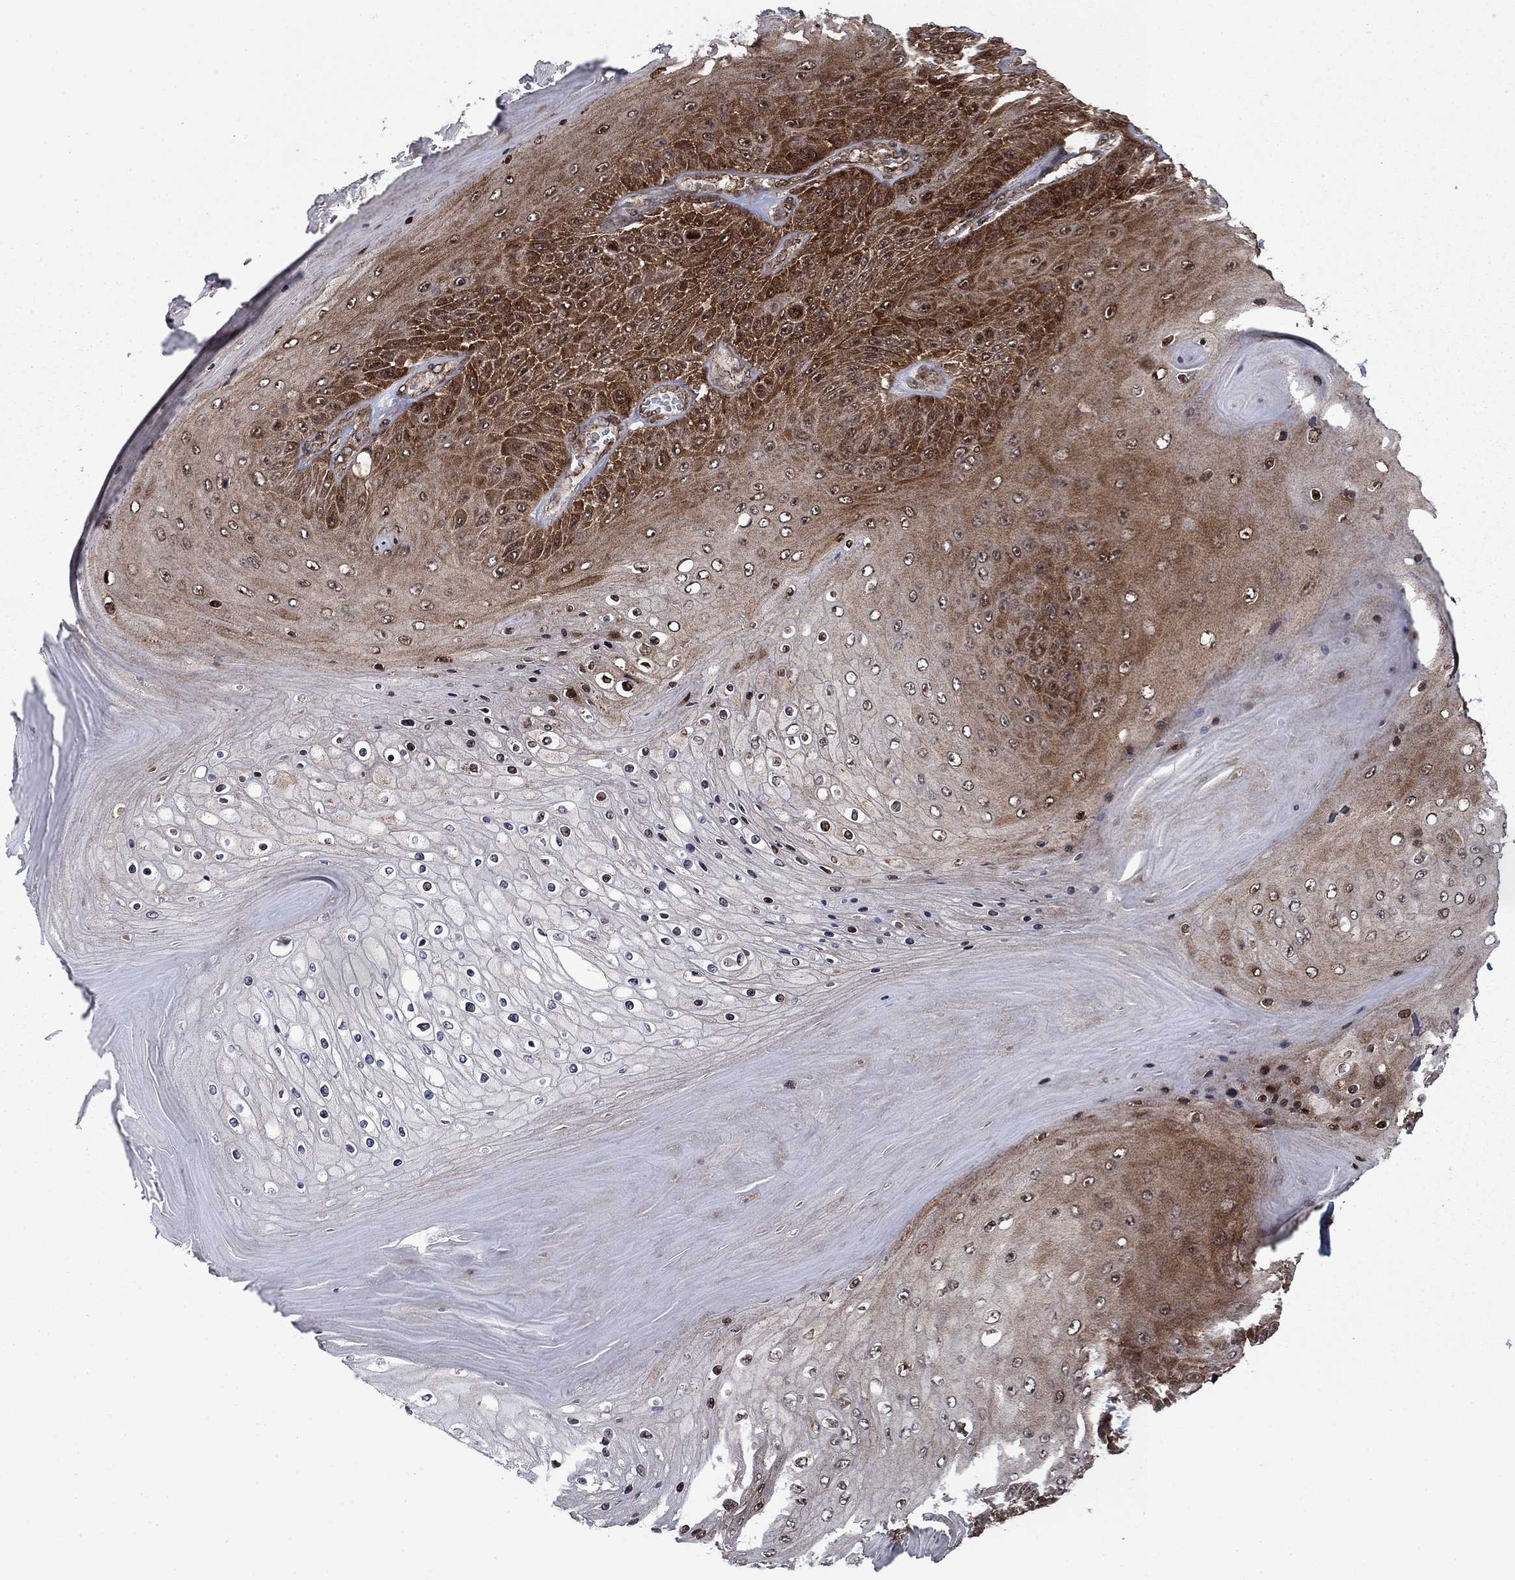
{"staining": {"intensity": "moderate", "quantity": ">75%", "location": "cytoplasmic/membranous"}, "tissue": "skin cancer", "cell_type": "Tumor cells", "image_type": "cancer", "snomed": [{"axis": "morphology", "description": "Squamous cell carcinoma, NOS"}, {"axis": "topography", "description": "Skin"}], "caption": "Human skin squamous cell carcinoma stained for a protein (brown) reveals moderate cytoplasmic/membranous positive staining in approximately >75% of tumor cells.", "gene": "DNAJA1", "patient": {"sex": "male", "age": 62}}